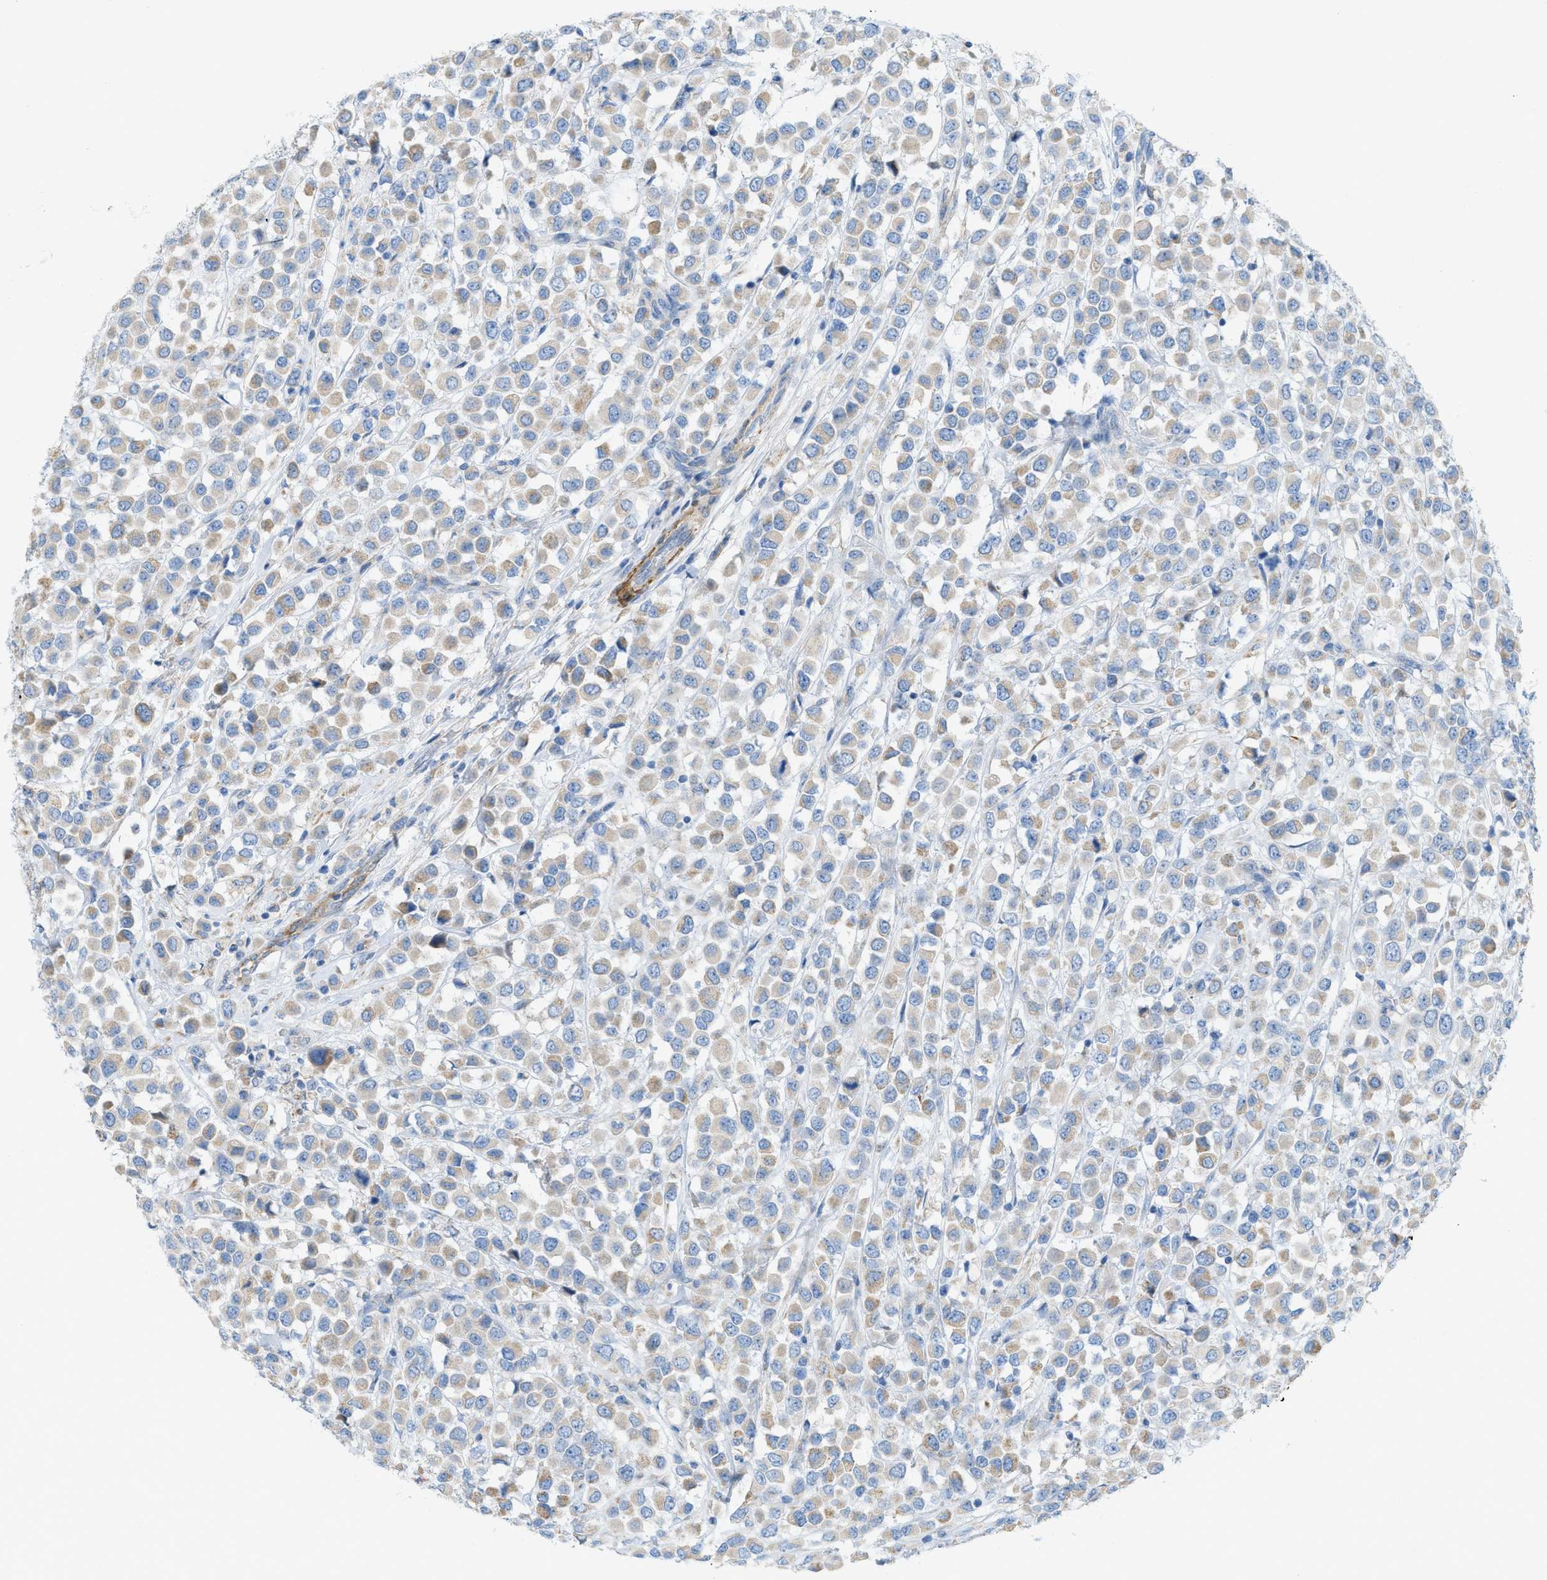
{"staining": {"intensity": "weak", "quantity": "25%-75%", "location": "cytoplasmic/membranous"}, "tissue": "breast cancer", "cell_type": "Tumor cells", "image_type": "cancer", "snomed": [{"axis": "morphology", "description": "Duct carcinoma"}, {"axis": "topography", "description": "Breast"}], "caption": "A photomicrograph of human breast infiltrating ductal carcinoma stained for a protein demonstrates weak cytoplasmic/membranous brown staining in tumor cells.", "gene": "MYH11", "patient": {"sex": "female", "age": 61}}